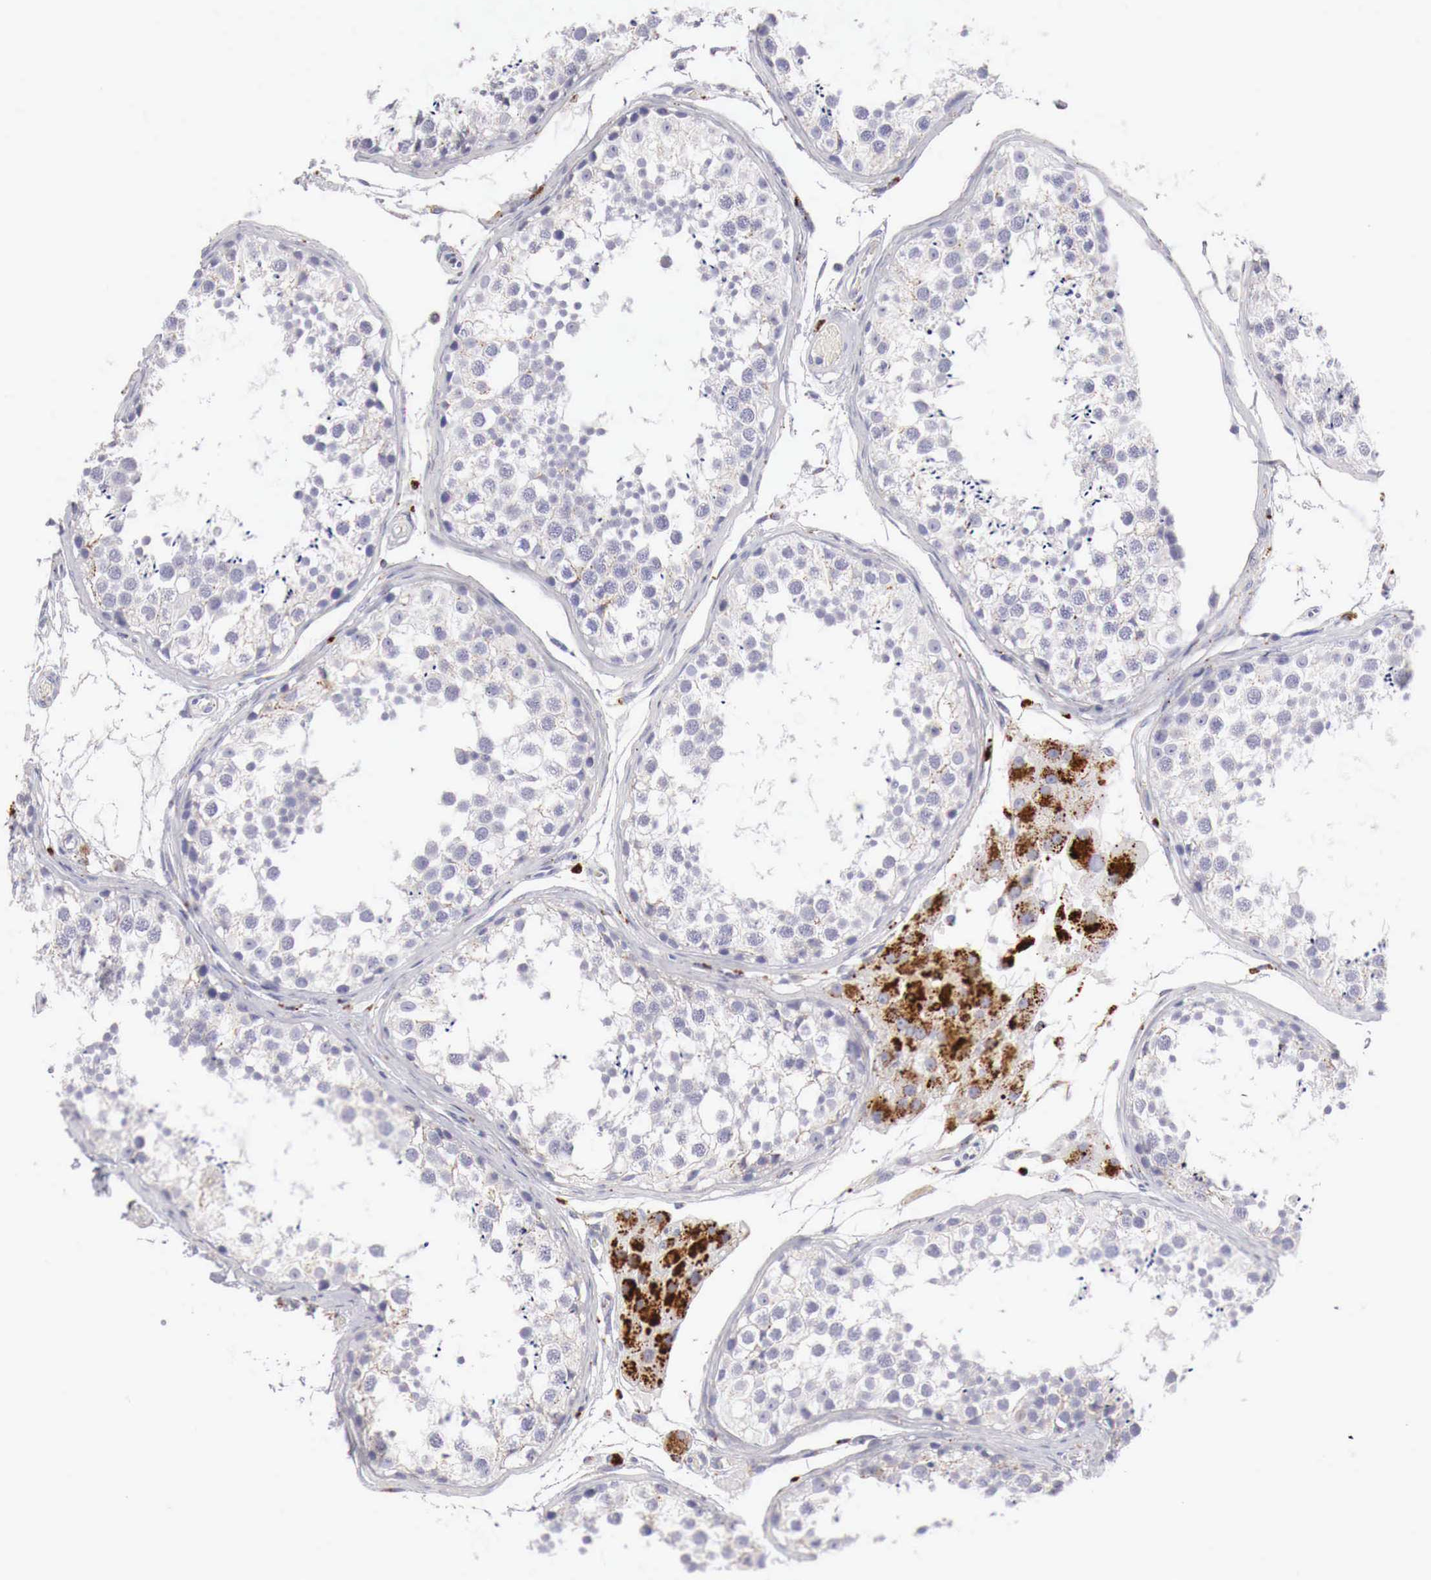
{"staining": {"intensity": "negative", "quantity": "none", "location": "none"}, "tissue": "testis", "cell_type": "Cells in seminiferous ducts", "image_type": "normal", "snomed": [{"axis": "morphology", "description": "Normal tissue, NOS"}, {"axis": "topography", "description": "Testis"}], "caption": "This photomicrograph is of normal testis stained with immunohistochemistry (IHC) to label a protein in brown with the nuclei are counter-stained blue. There is no positivity in cells in seminiferous ducts. The staining was performed using DAB to visualize the protein expression in brown, while the nuclei were stained in blue with hematoxylin (Magnification: 20x).", "gene": "GLA", "patient": {"sex": "male", "age": 57}}